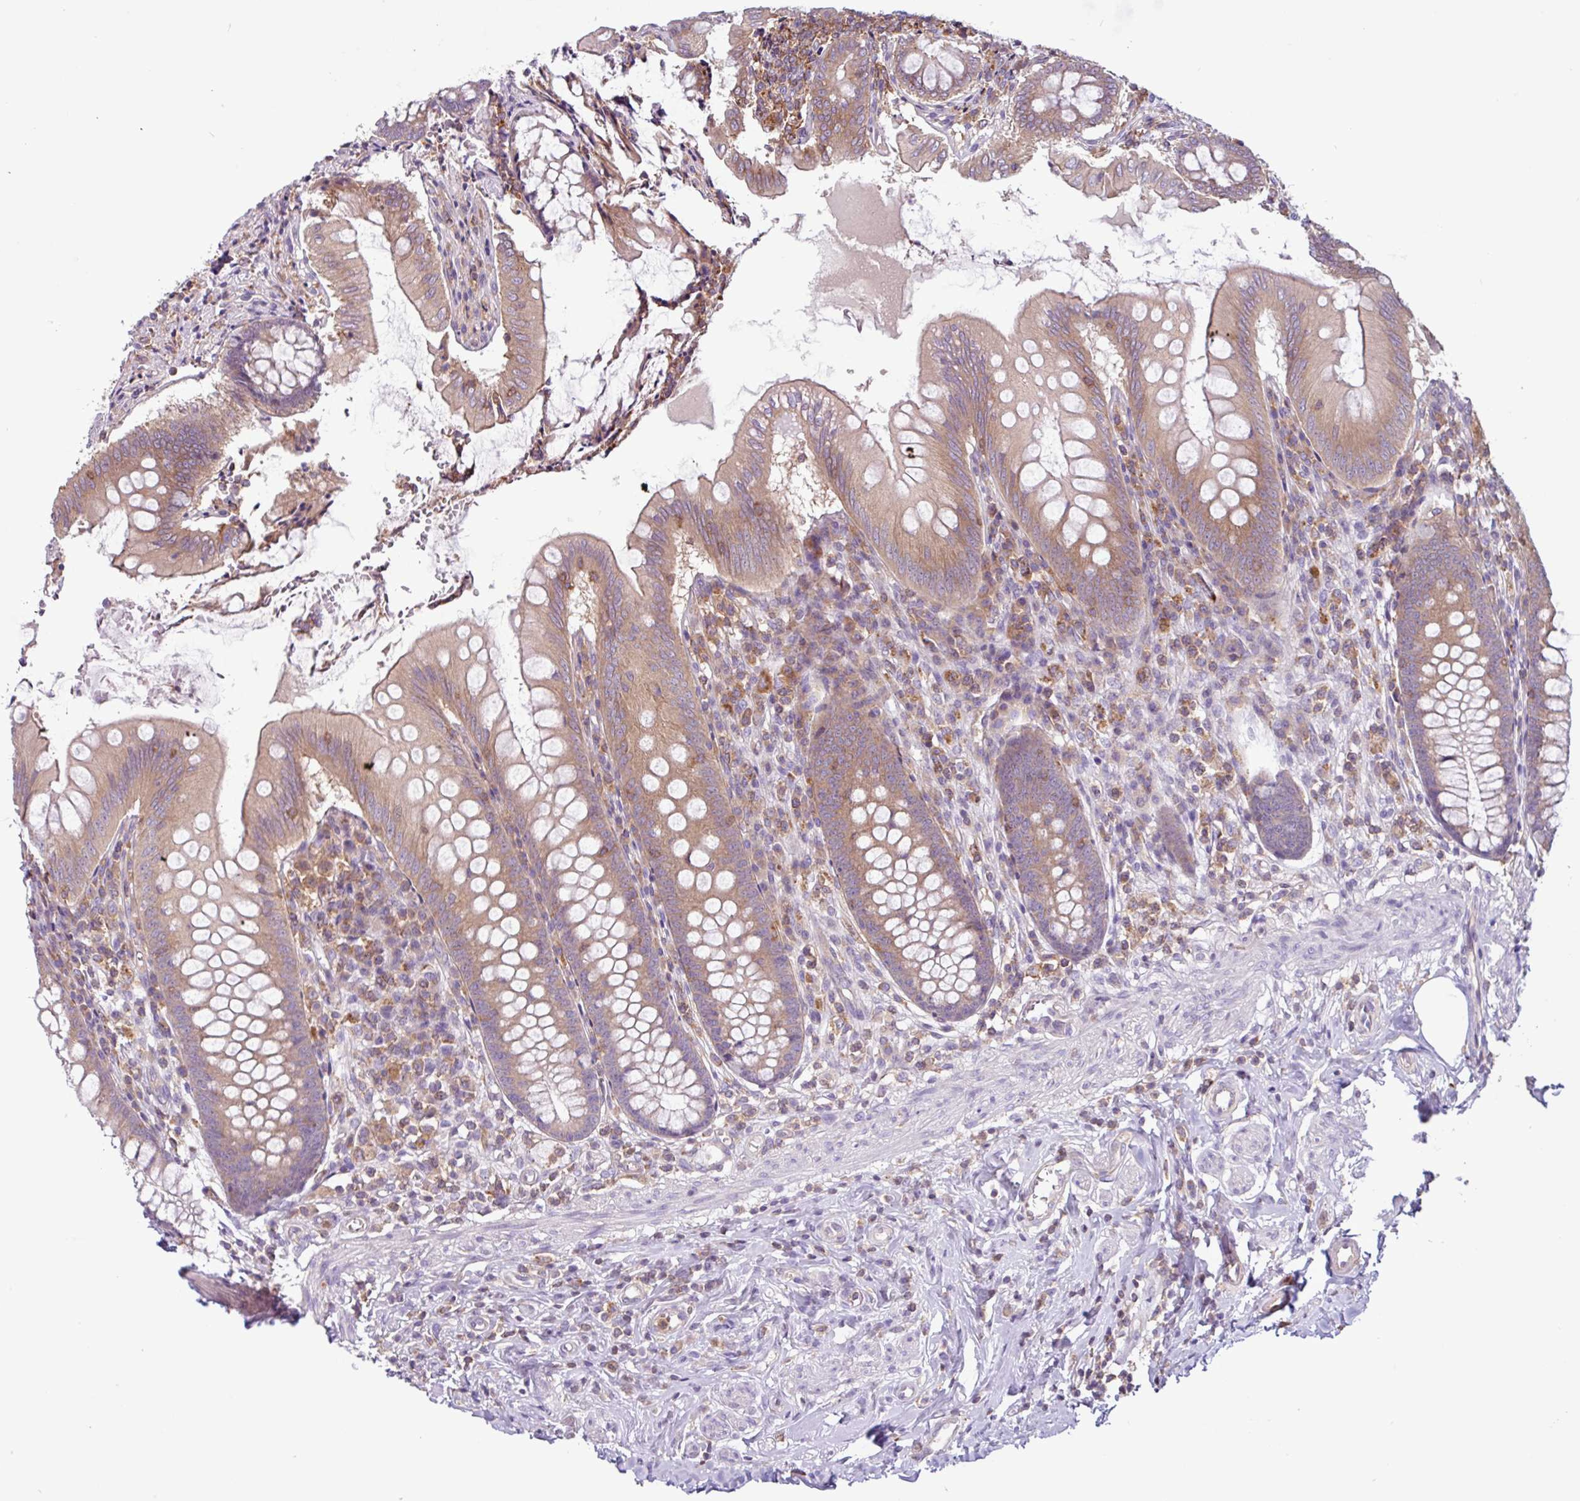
{"staining": {"intensity": "moderate", "quantity": ">75%", "location": "cytoplasmic/membranous"}, "tissue": "appendix", "cell_type": "Glandular cells", "image_type": "normal", "snomed": [{"axis": "morphology", "description": "Normal tissue, NOS"}, {"axis": "topography", "description": "Appendix"}], "caption": "A brown stain highlights moderate cytoplasmic/membranous staining of a protein in glandular cells of benign appendix. (brown staining indicates protein expression, while blue staining denotes nuclei).", "gene": "ACTR3B", "patient": {"sex": "female", "age": 51}}